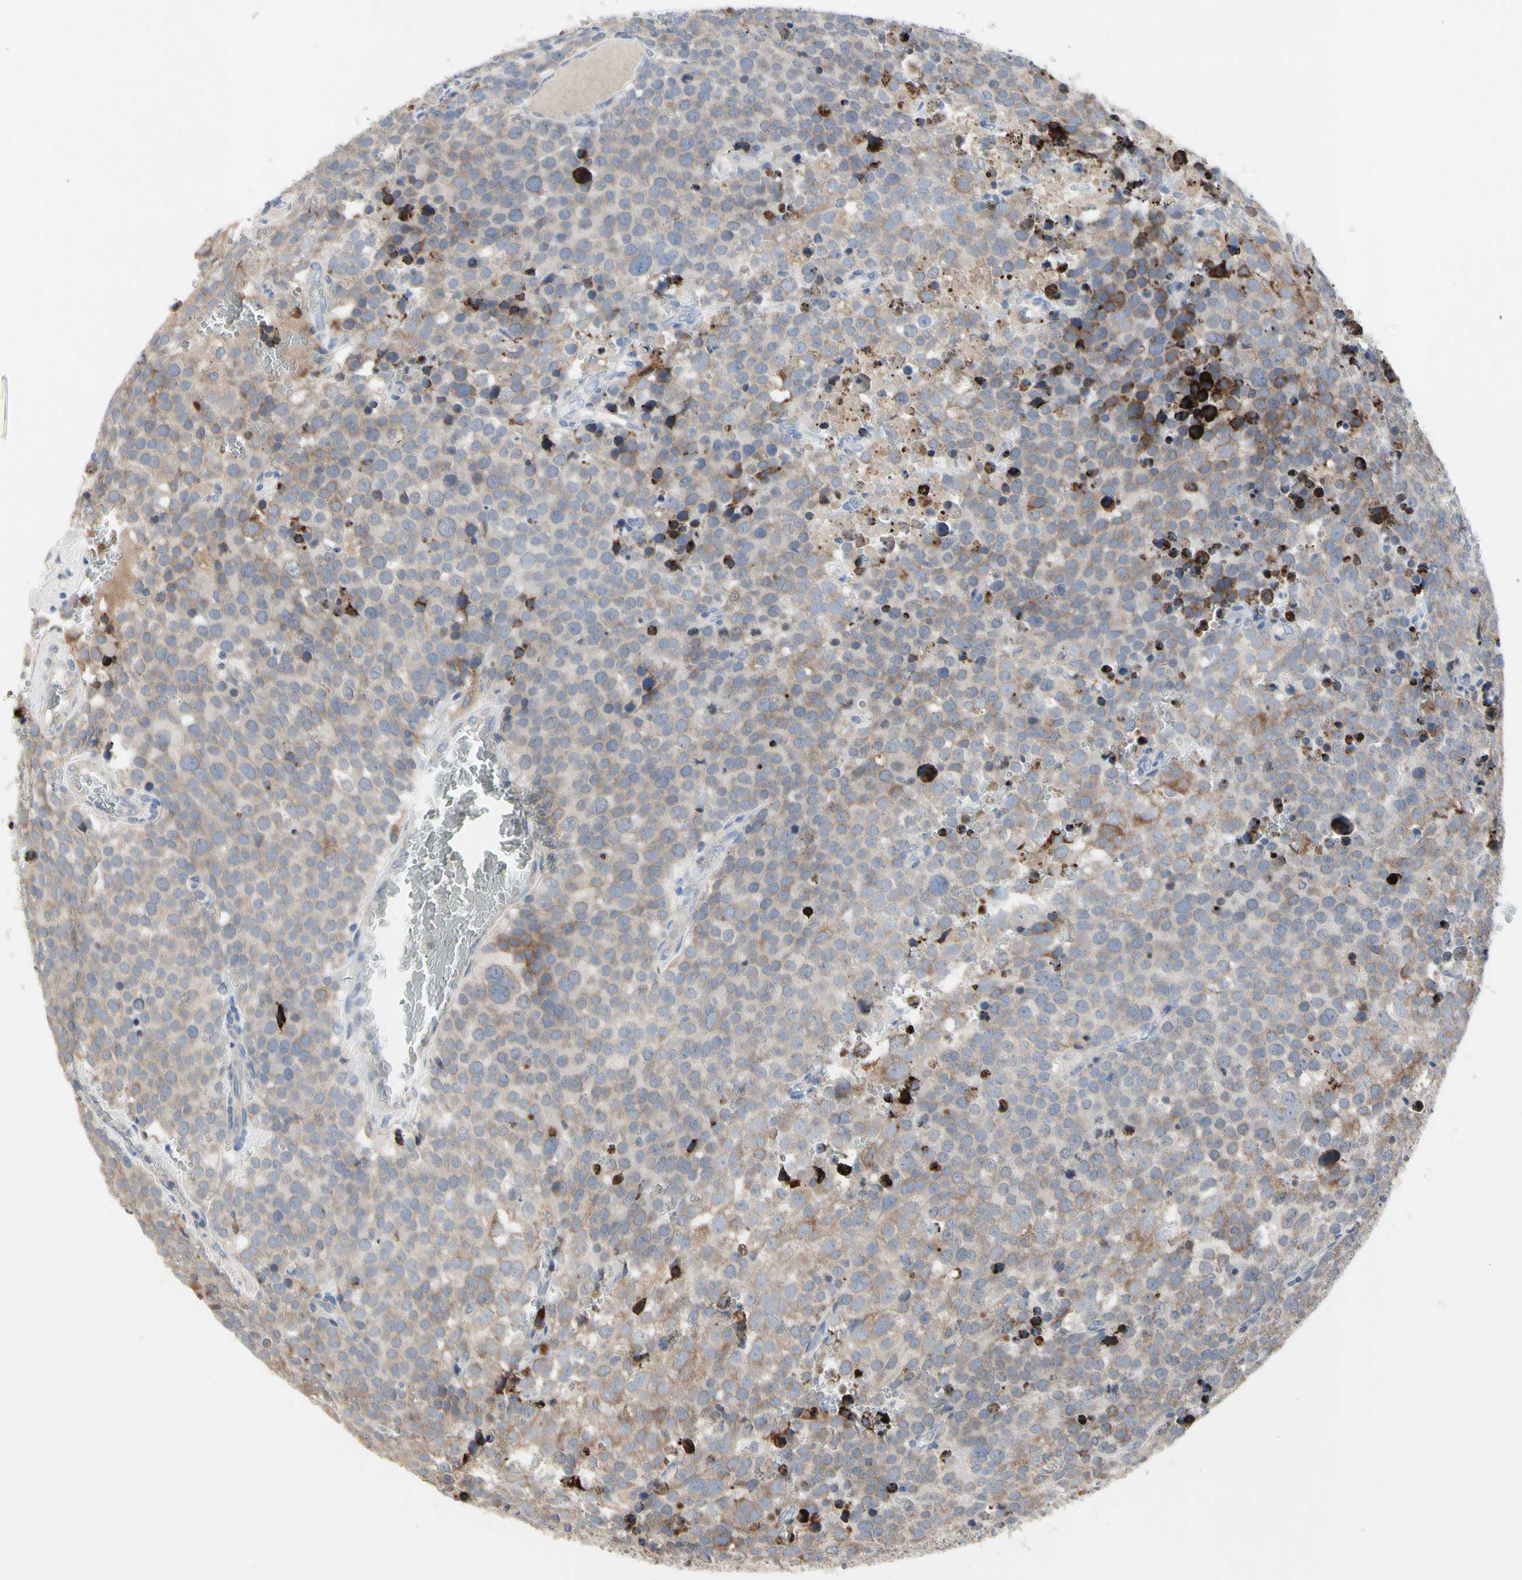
{"staining": {"intensity": "weak", "quantity": ">75%", "location": "cytoplasmic/membranous"}, "tissue": "testis cancer", "cell_type": "Tumor cells", "image_type": "cancer", "snomed": [{"axis": "morphology", "description": "Seminoma, NOS"}, {"axis": "topography", "description": "Testis"}], "caption": "IHC of testis seminoma demonstrates low levels of weak cytoplasmic/membranous positivity in about >75% of tumor cells. (brown staining indicates protein expression, while blue staining denotes nuclei).", "gene": "MMEL1", "patient": {"sex": "male", "age": 71}}